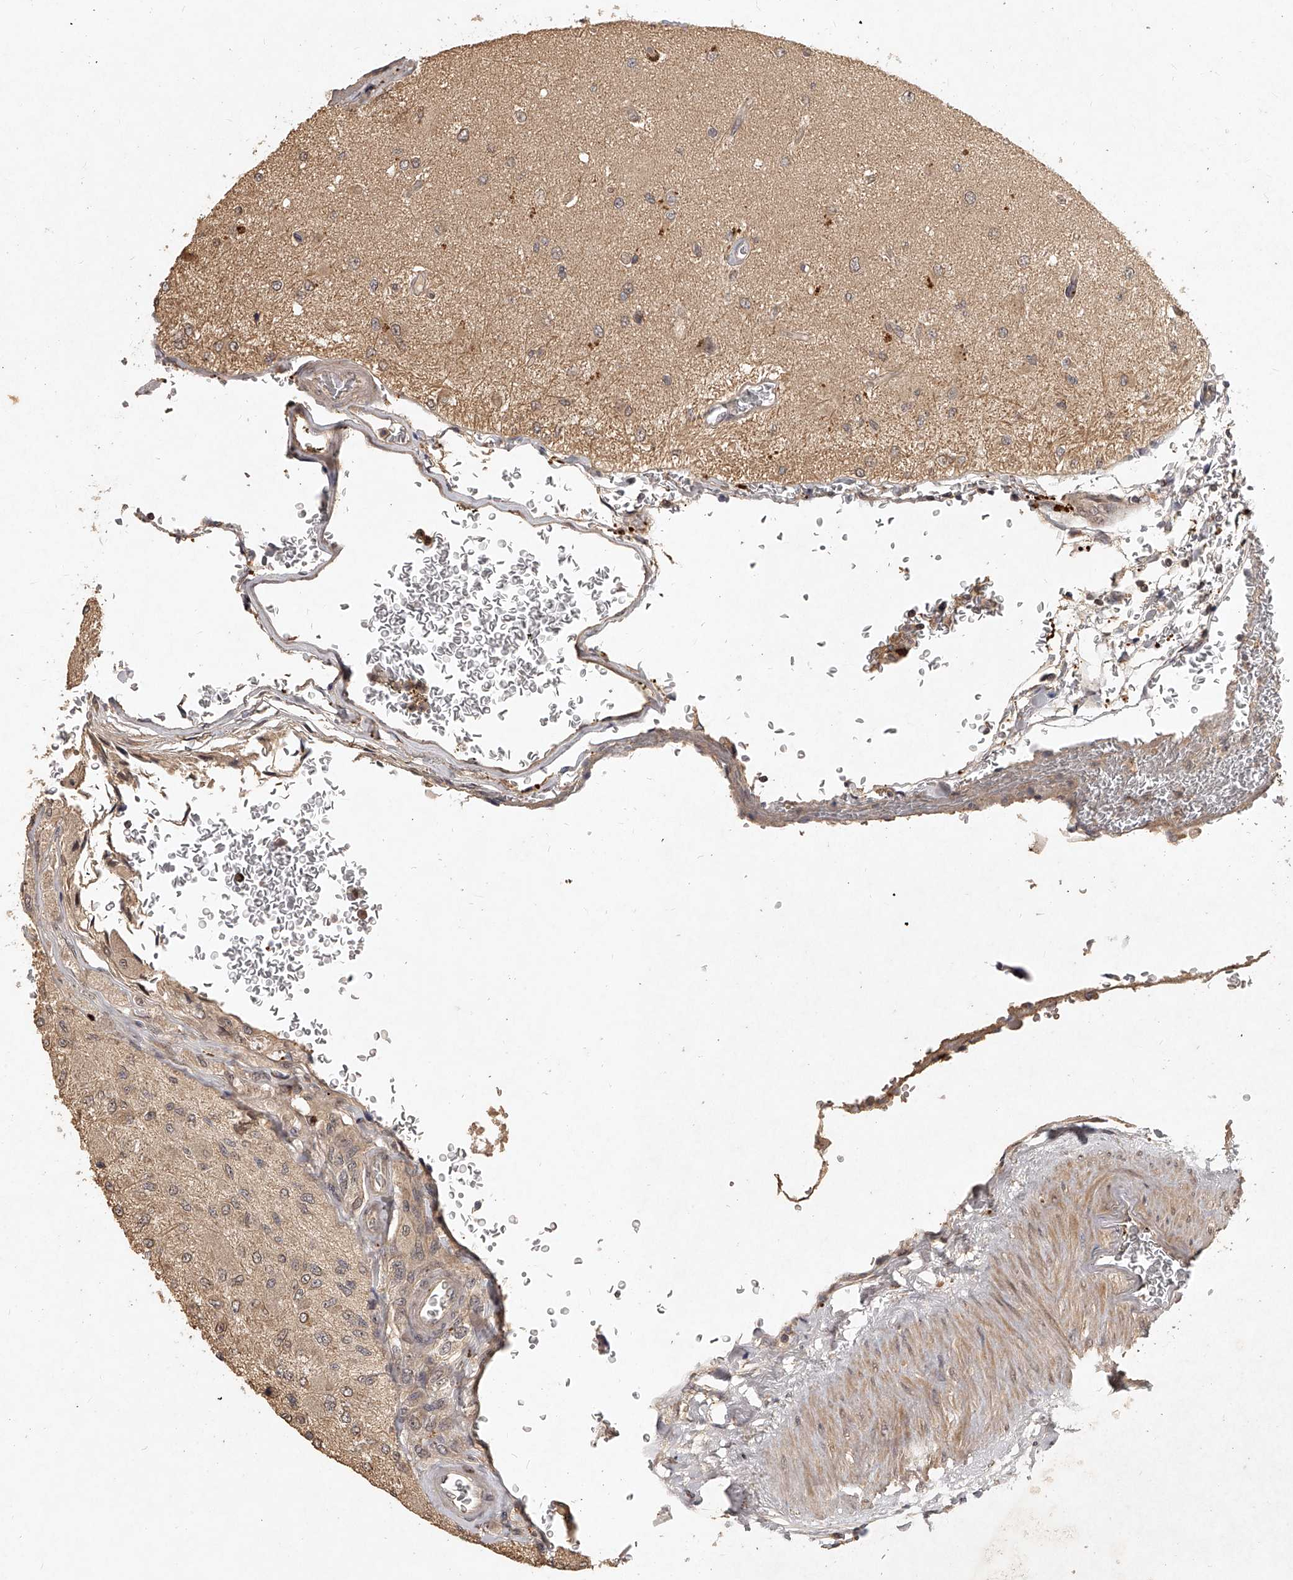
{"staining": {"intensity": "weak", "quantity": "<25%", "location": "cytoplasmic/membranous,nuclear"}, "tissue": "glioma", "cell_type": "Tumor cells", "image_type": "cancer", "snomed": [{"axis": "morphology", "description": "Normal tissue, NOS"}, {"axis": "morphology", "description": "Glioma, malignant, High grade"}, {"axis": "topography", "description": "Cerebral cortex"}], "caption": "A histopathology image of malignant glioma (high-grade) stained for a protein displays no brown staining in tumor cells.", "gene": "SLC37A1", "patient": {"sex": "male", "age": 77}}